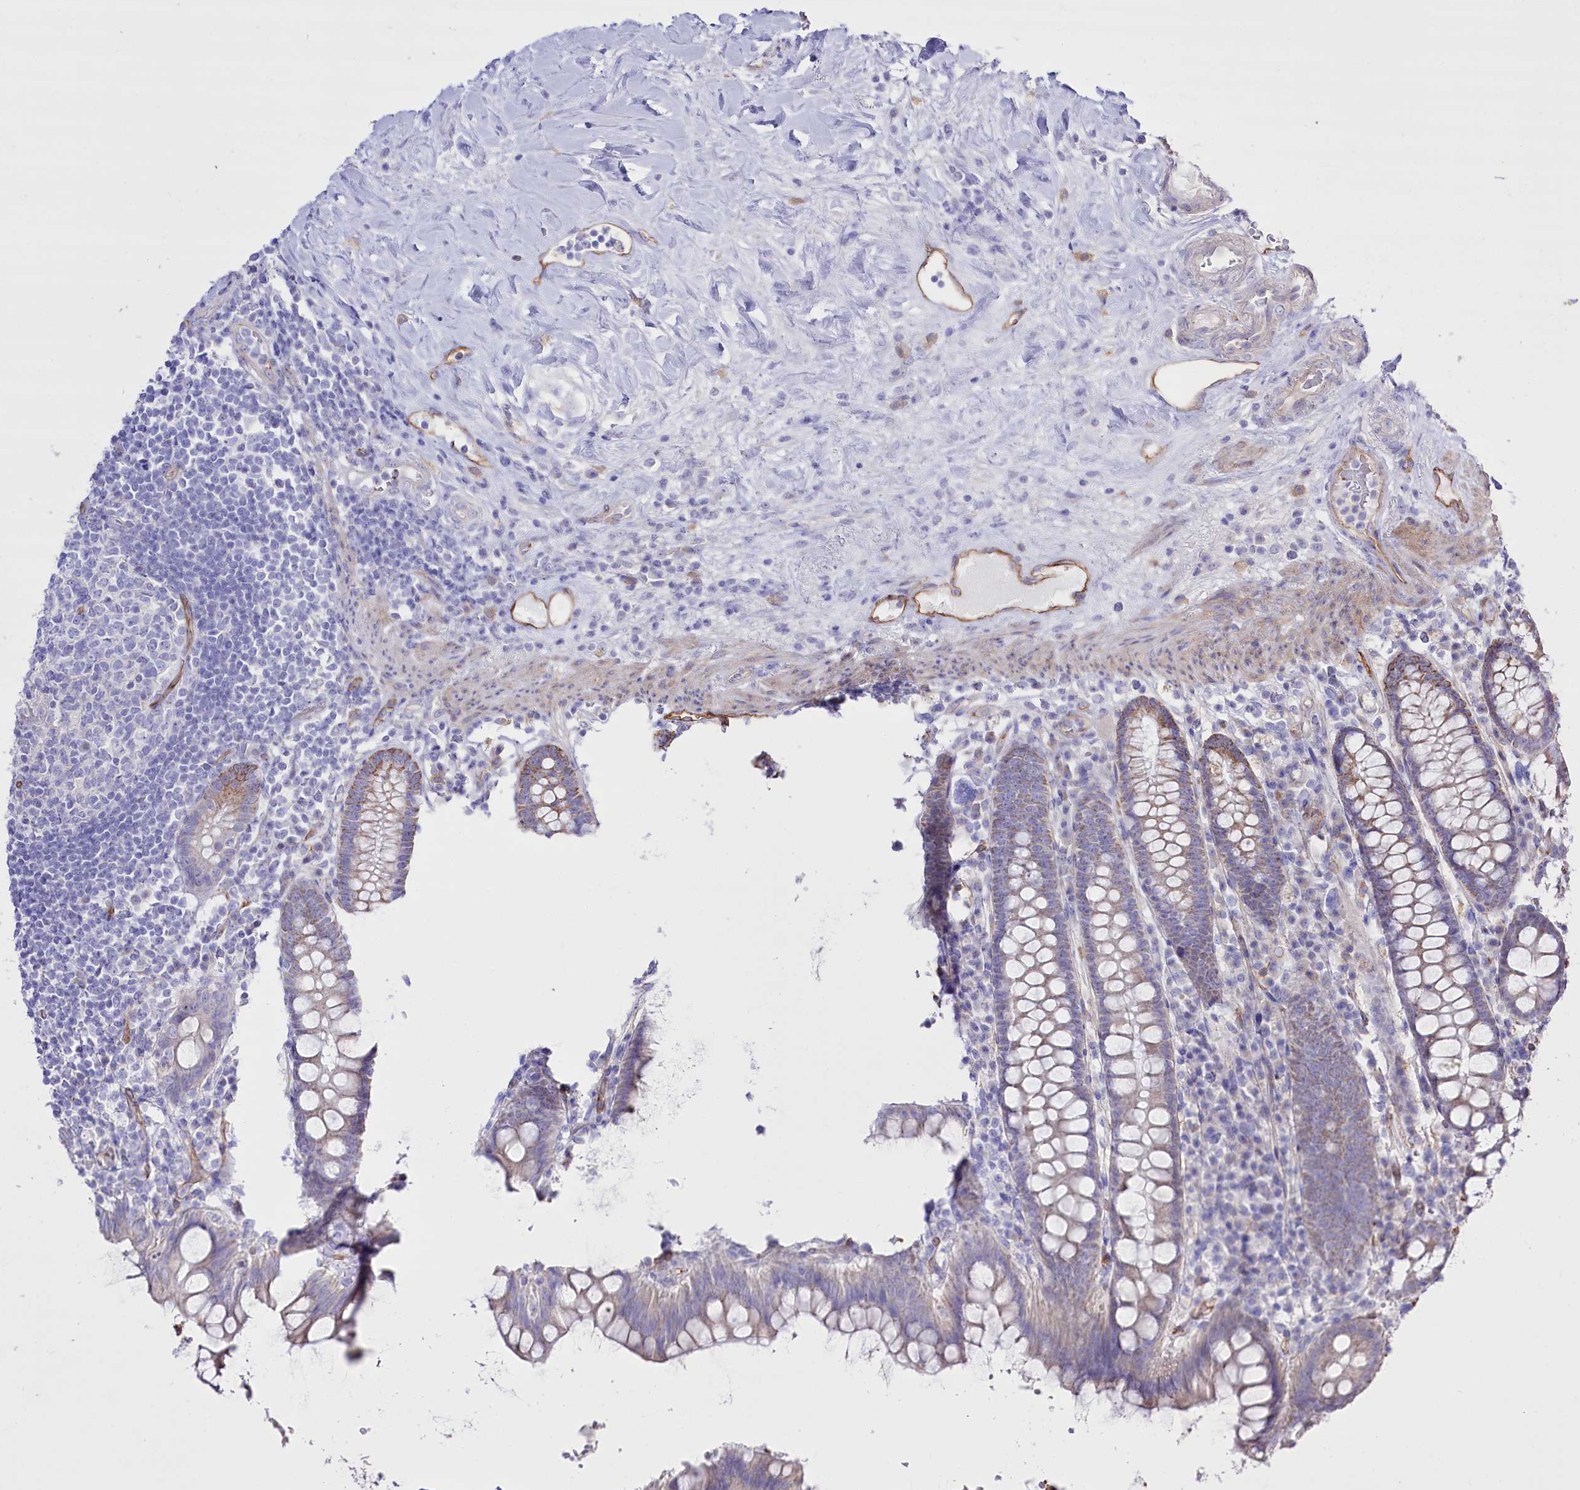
{"staining": {"intensity": "moderate", "quantity": "25%-75%", "location": "cytoplasmic/membranous"}, "tissue": "colon", "cell_type": "Endothelial cells", "image_type": "normal", "snomed": [{"axis": "morphology", "description": "Normal tissue, NOS"}, {"axis": "topography", "description": "Colon"}], "caption": "DAB (3,3'-diaminobenzidine) immunohistochemical staining of benign colon demonstrates moderate cytoplasmic/membranous protein positivity in approximately 25%-75% of endothelial cells.", "gene": "SLC39A10", "patient": {"sex": "female", "age": 79}}